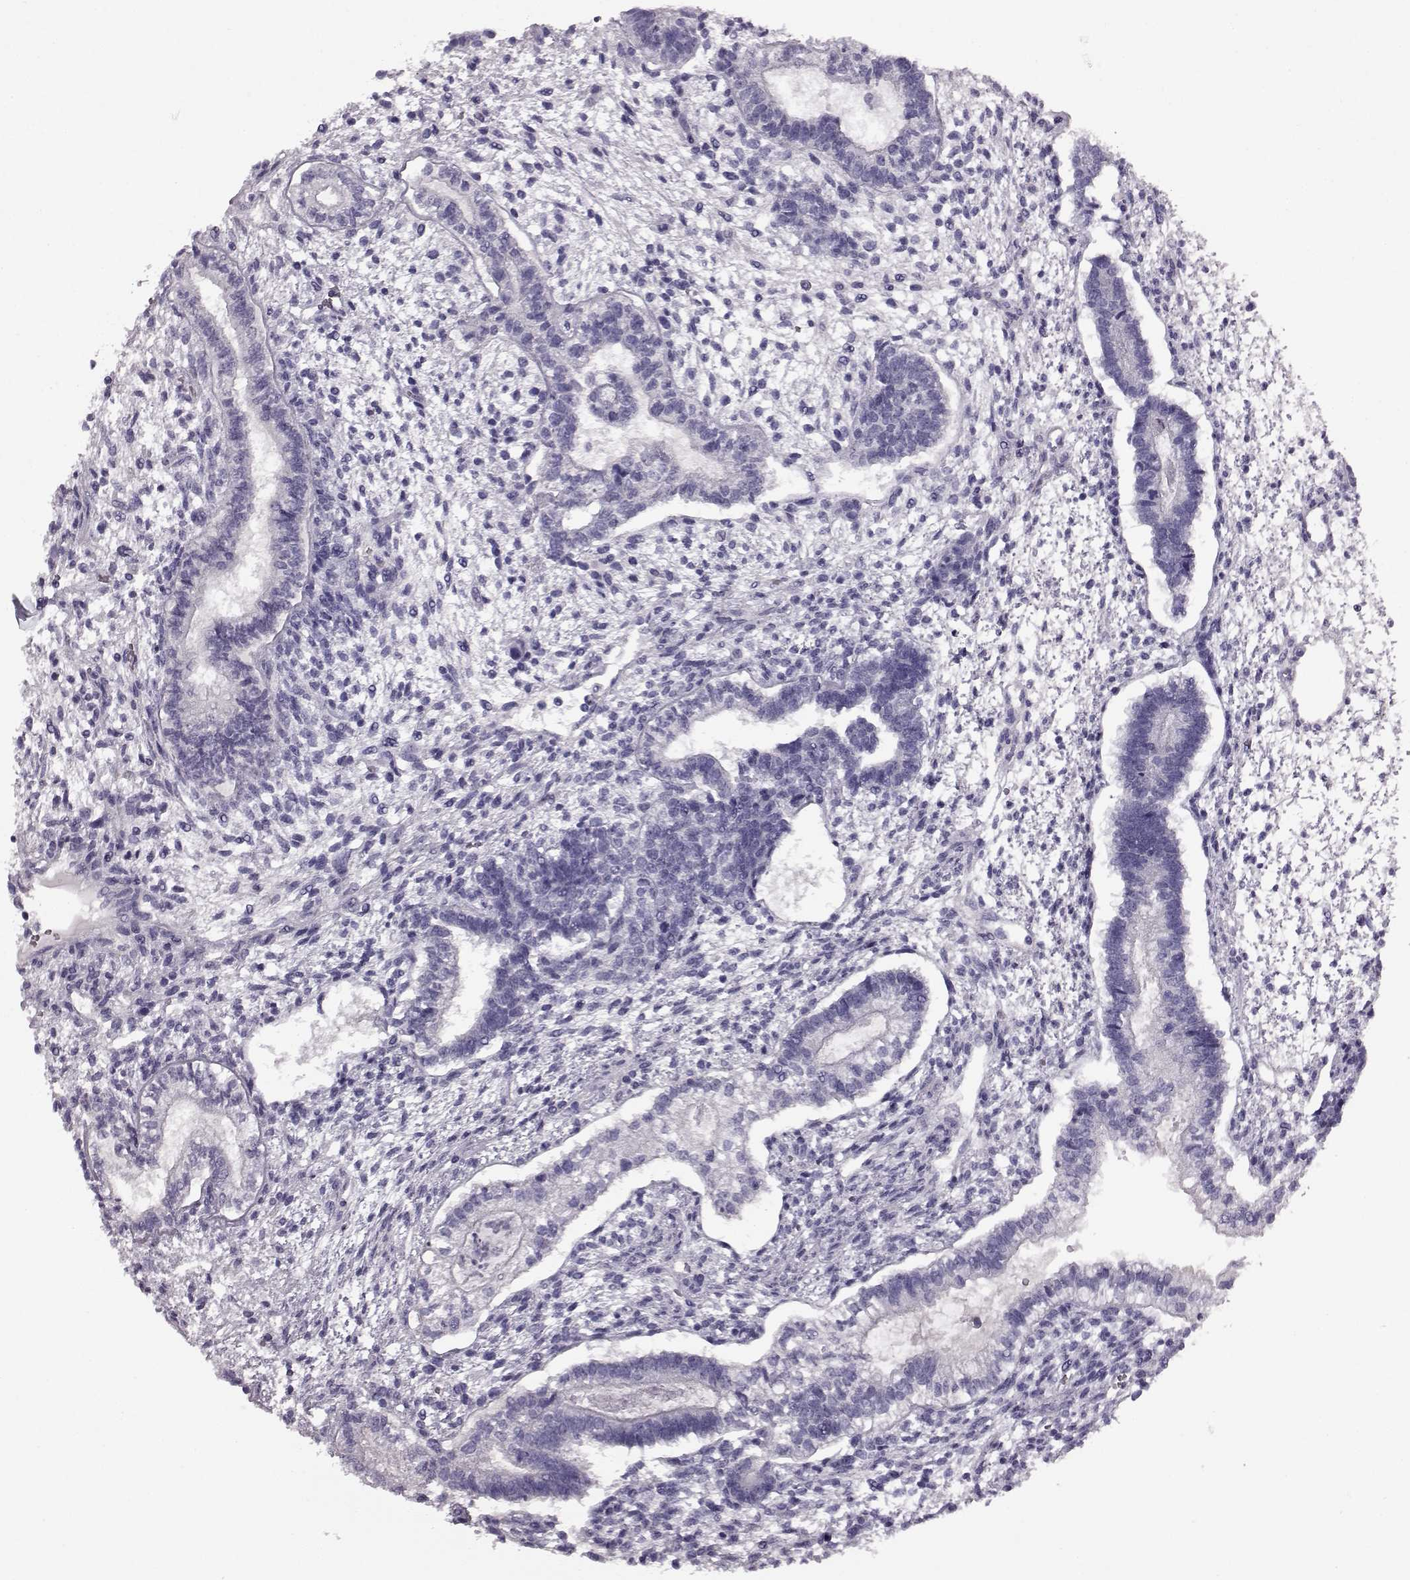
{"staining": {"intensity": "negative", "quantity": "none", "location": "none"}, "tissue": "testis cancer", "cell_type": "Tumor cells", "image_type": "cancer", "snomed": [{"axis": "morphology", "description": "Carcinoma, Embryonal, NOS"}, {"axis": "topography", "description": "Testis"}], "caption": "A high-resolution histopathology image shows immunohistochemistry (IHC) staining of testis cancer, which reveals no significant expression in tumor cells.", "gene": "PRPH2", "patient": {"sex": "male", "age": 37}}